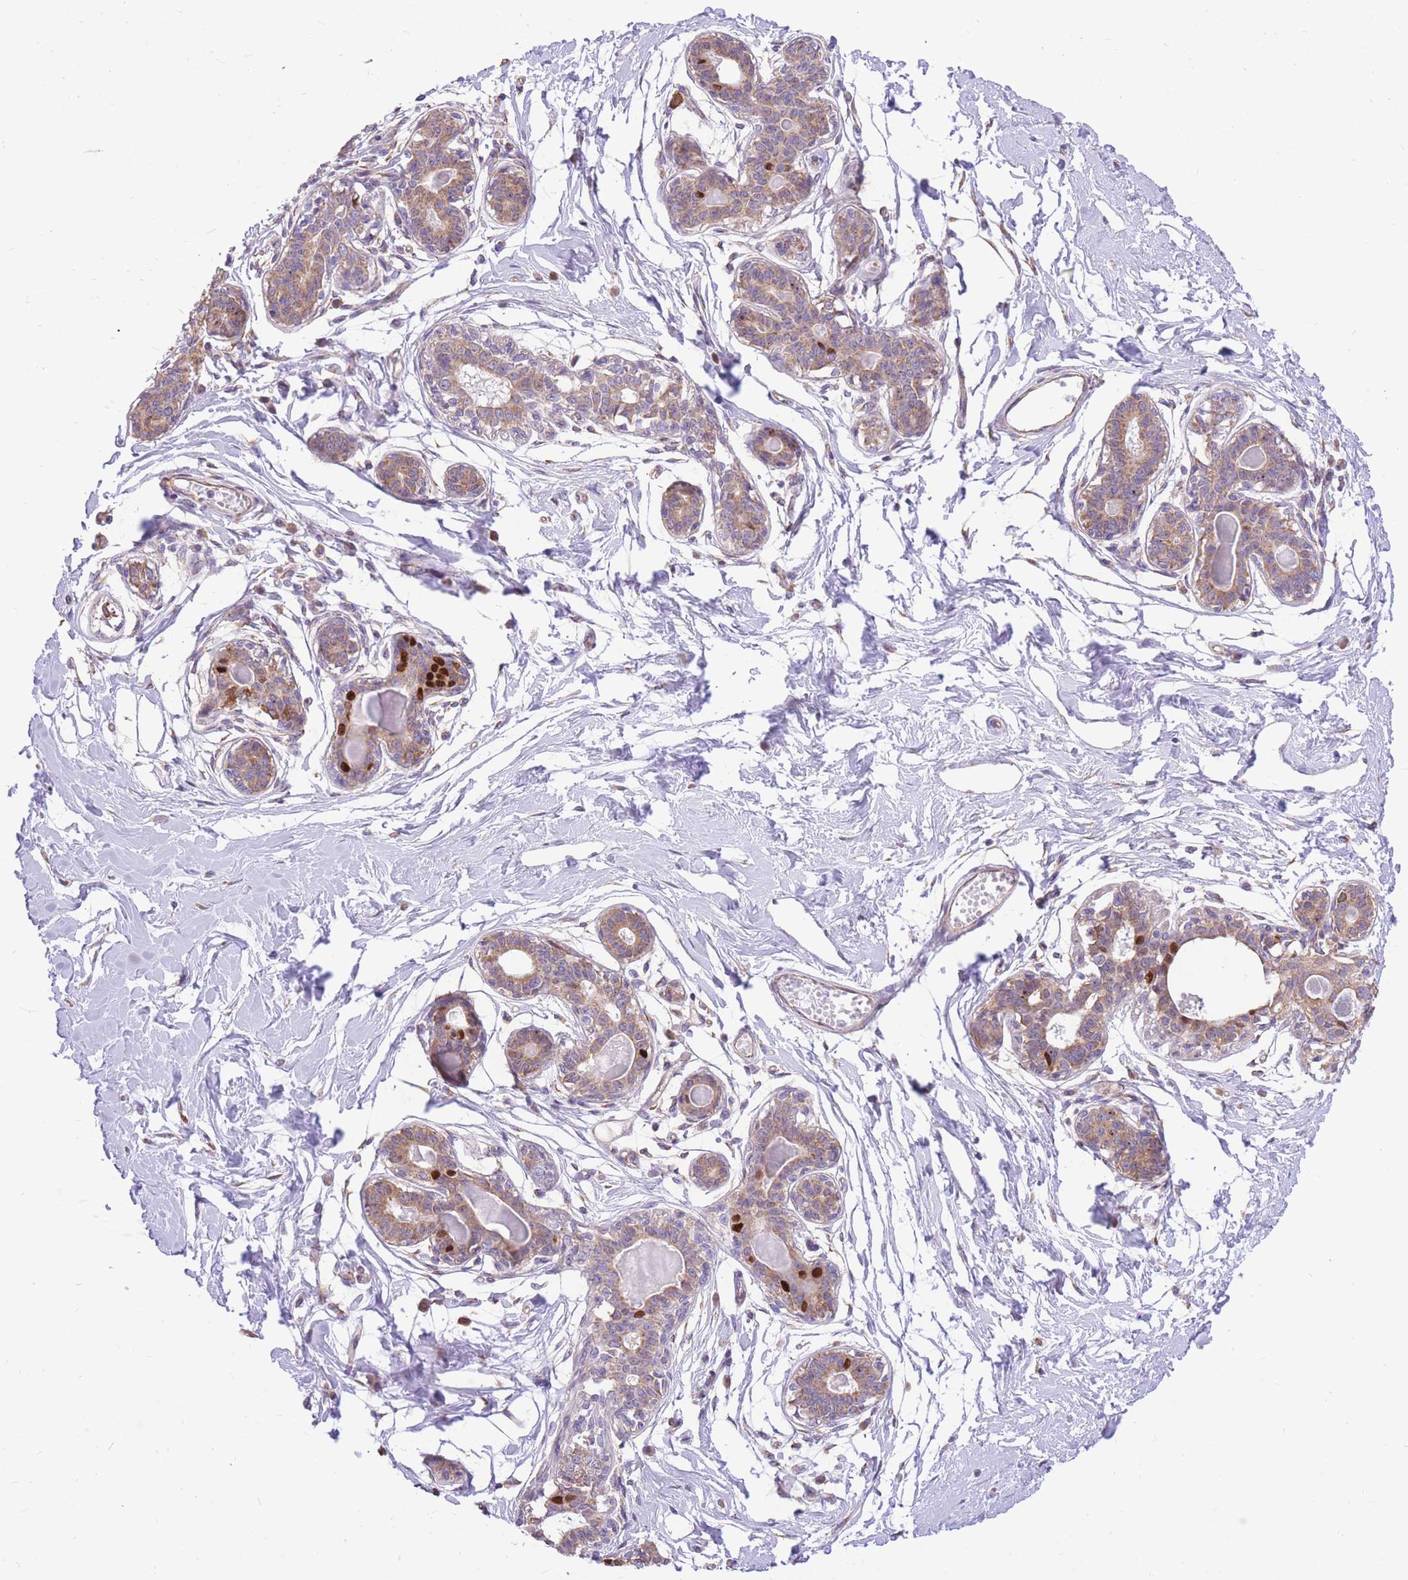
{"staining": {"intensity": "negative", "quantity": "none", "location": "none"}, "tissue": "breast", "cell_type": "Adipocytes", "image_type": "normal", "snomed": [{"axis": "morphology", "description": "Normal tissue, NOS"}, {"axis": "topography", "description": "Breast"}], "caption": "This image is of benign breast stained with IHC to label a protein in brown with the nuclei are counter-stained blue. There is no staining in adipocytes.", "gene": "TOPAZ1", "patient": {"sex": "female", "age": 45}}